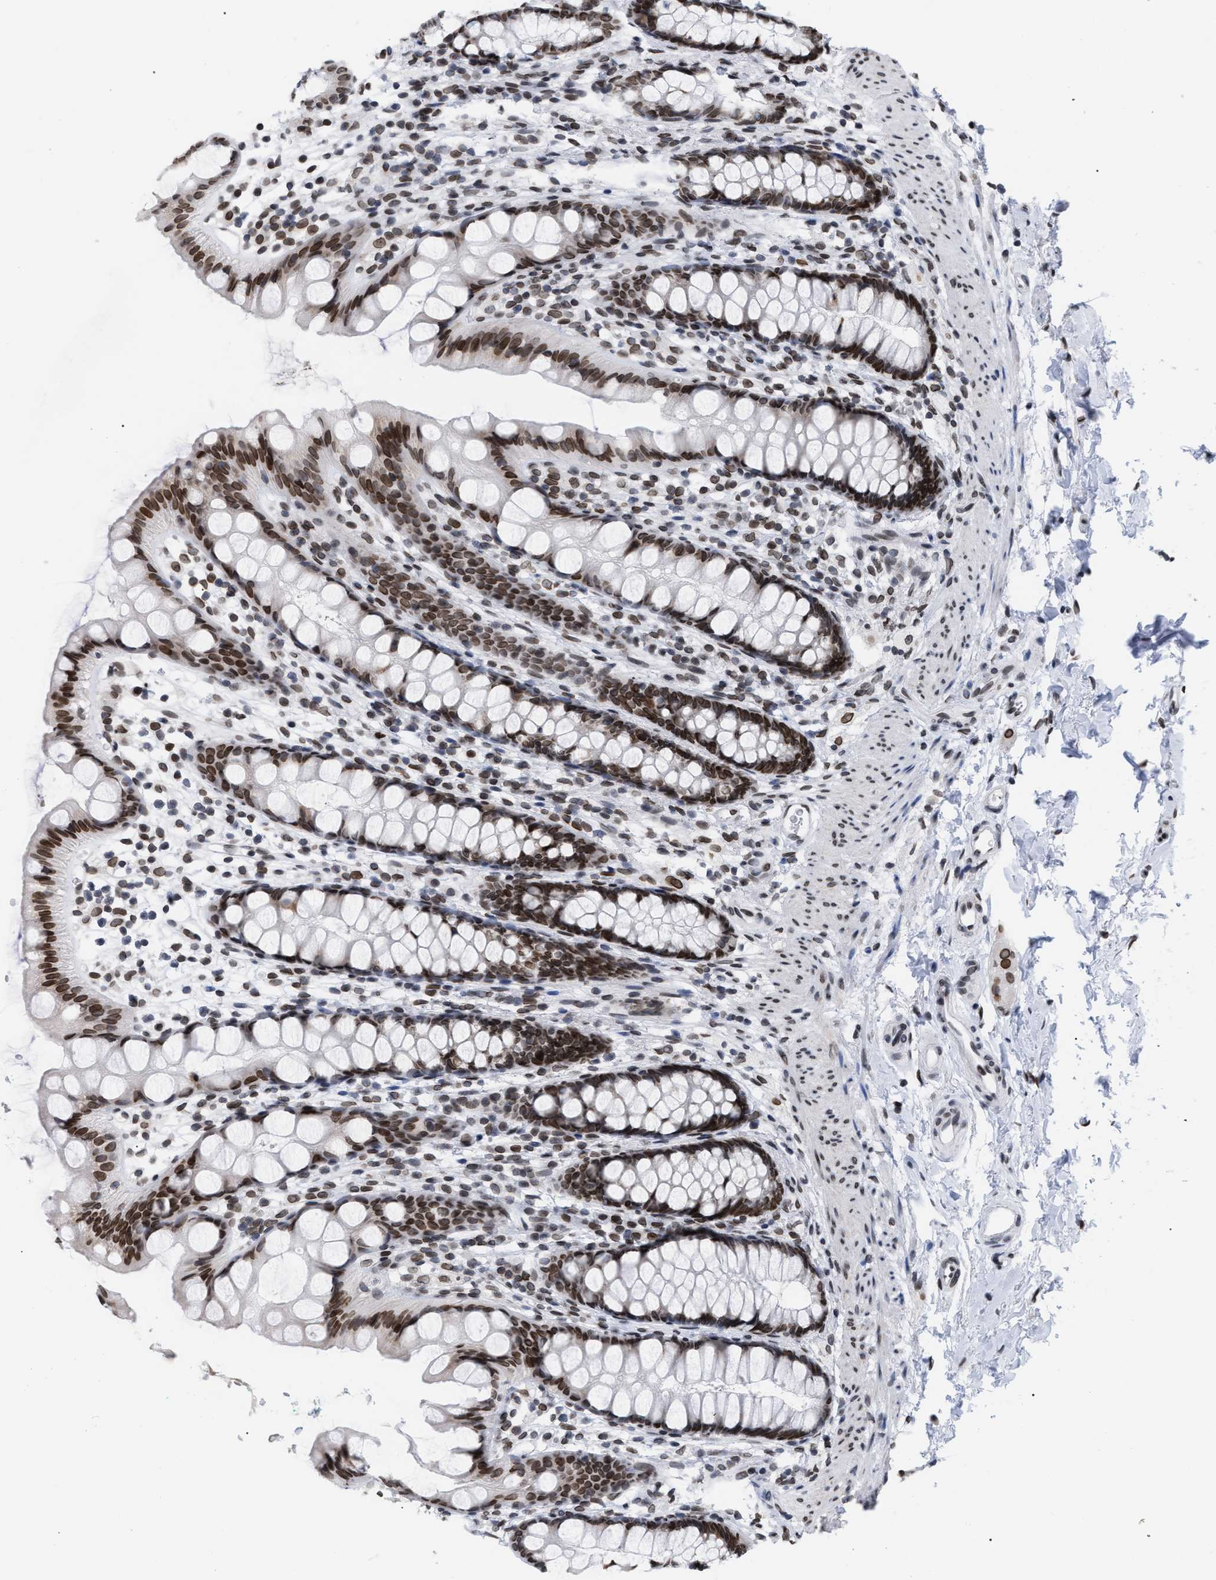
{"staining": {"intensity": "strong", "quantity": ">75%", "location": "cytoplasmic/membranous,nuclear"}, "tissue": "rectum", "cell_type": "Glandular cells", "image_type": "normal", "snomed": [{"axis": "morphology", "description": "Normal tissue, NOS"}, {"axis": "topography", "description": "Rectum"}], "caption": "An image showing strong cytoplasmic/membranous,nuclear positivity in approximately >75% of glandular cells in benign rectum, as visualized by brown immunohistochemical staining.", "gene": "TPR", "patient": {"sex": "female", "age": 65}}